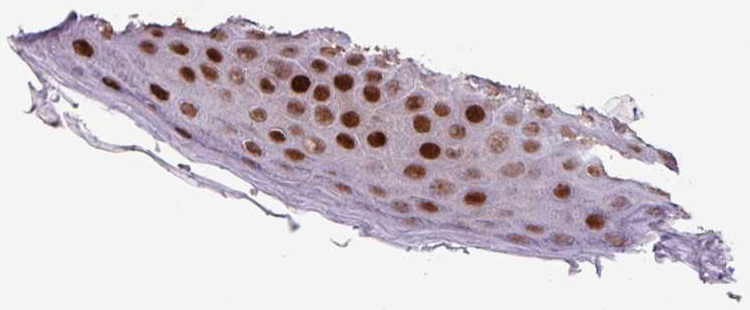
{"staining": {"intensity": "strong", "quantity": ">75%", "location": "nuclear"}, "tissue": "skin", "cell_type": "Epidermal cells", "image_type": "normal", "snomed": [{"axis": "morphology", "description": "Normal tissue, NOS"}, {"axis": "topography", "description": "Anal"}], "caption": "Protein expression by immunohistochemistry reveals strong nuclear positivity in about >75% of epidermal cells in normal skin. (DAB IHC with brightfield microscopy, high magnification).", "gene": "ZNF709", "patient": {"sex": "female", "age": 40}}